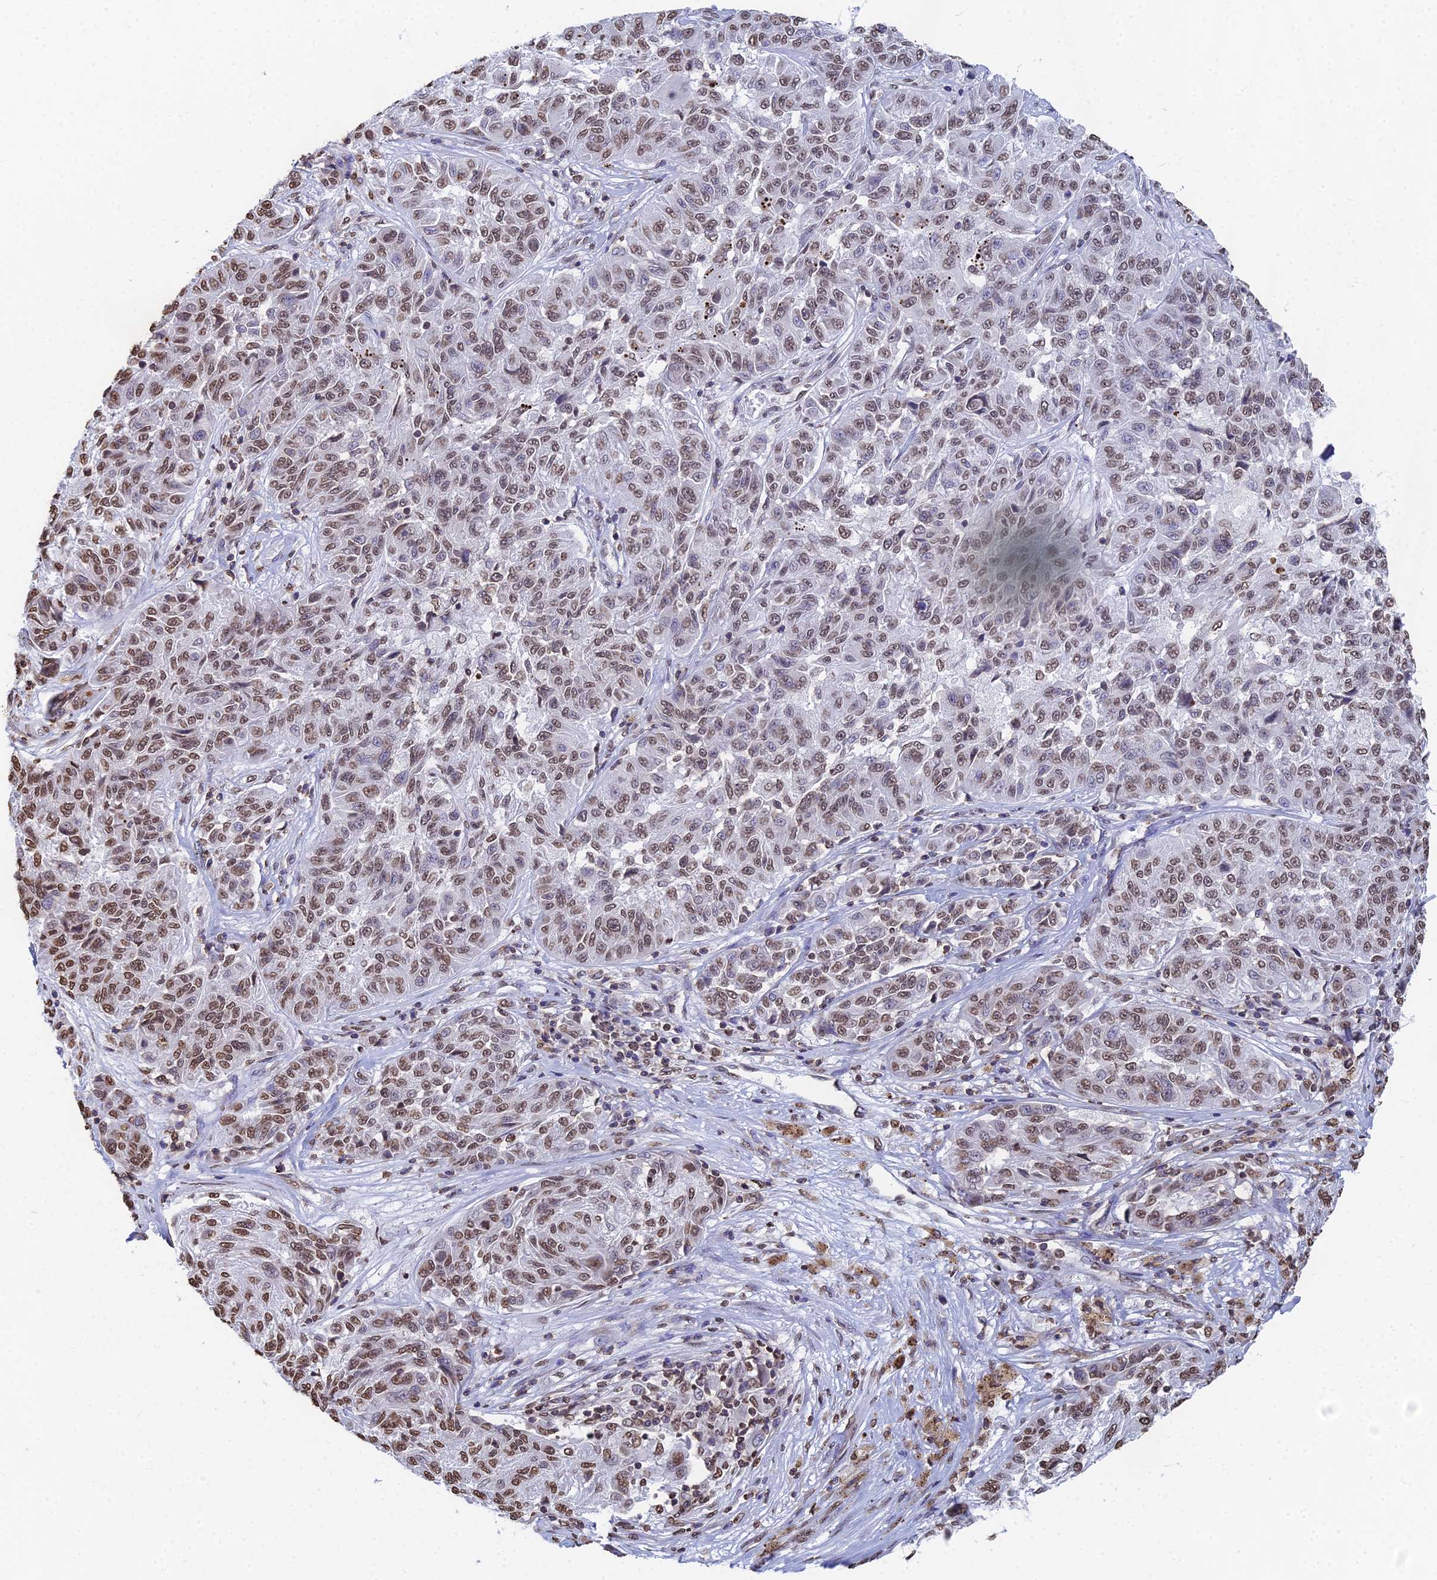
{"staining": {"intensity": "weak", "quantity": ">75%", "location": "nuclear"}, "tissue": "melanoma", "cell_type": "Tumor cells", "image_type": "cancer", "snomed": [{"axis": "morphology", "description": "Malignant melanoma, NOS"}, {"axis": "topography", "description": "Skin"}], "caption": "Melanoma stained with a brown dye exhibits weak nuclear positive positivity in approximately >75% of tumor cells.", "gene": "GBP3", "patient": {"sex": "male", "age": 53}}